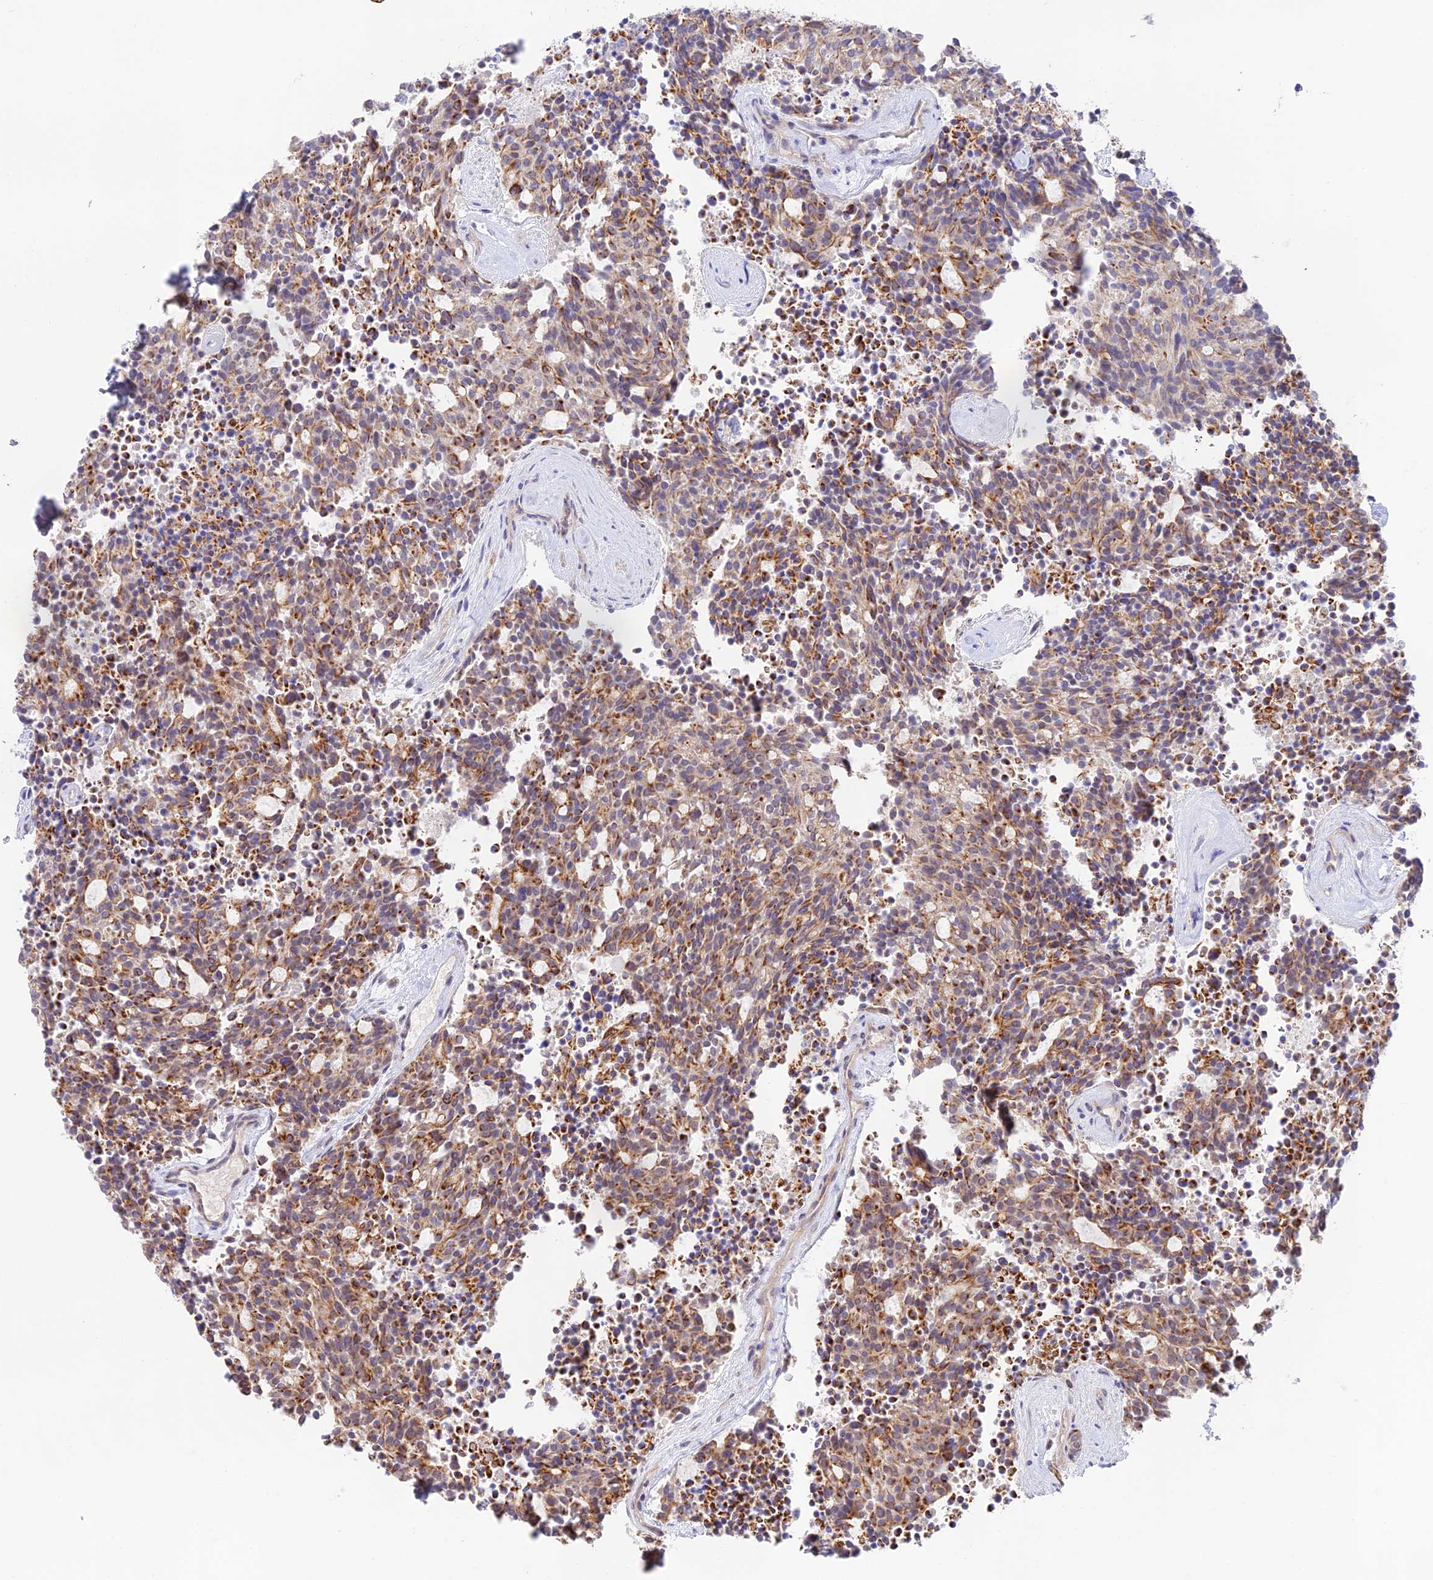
{"staining": {"intensity": "moderate", "quantity": ">75%", "location": "cytoplasmic/membranous"}, "tissue": "carcinoid", "cell_type": "Tumor cells", "image_type": "cancer", "snomed": [{"axis": "morphology", "description": "Carcinoid, malignant, NOS"}, {"axis": "topography", "description": "Pancreas"}], "caption": "The histopathology image reveals immunohistochemical staining of carcinoid (malignant). There is moderate cytoplasmic/membranous positivity is seen in about >75% of tumor cells.", "gene": "CAMSAP3", "patient": {"sex": "female", "age": 54}}